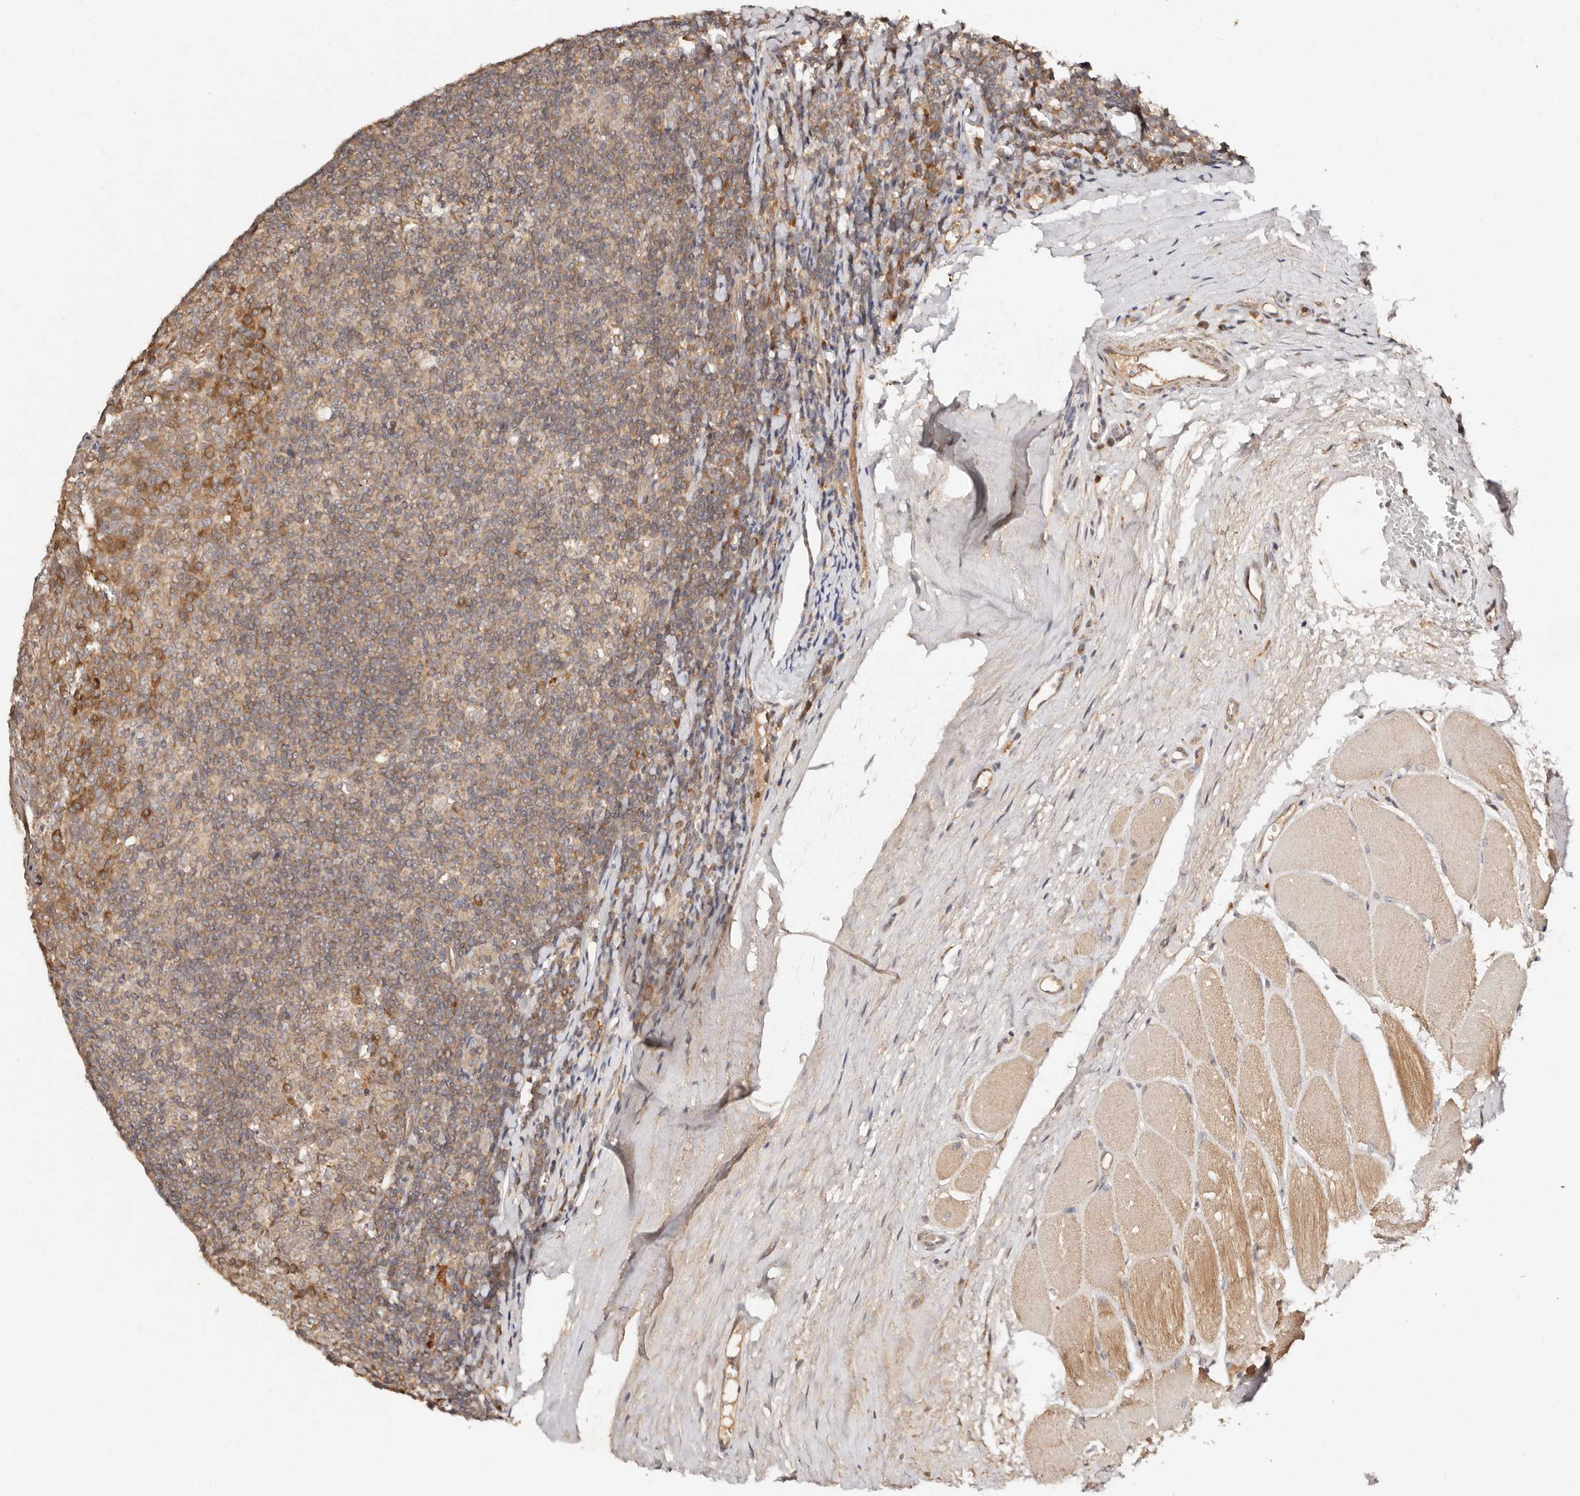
{"staining": {"intensity": "weak", "quantity": ">75%", "location": "cytoplasmic/membranous"}, "tissue": "tonsil", "cell_type": "Germinal center cells", "image_type": "normal", "snomed": [{"axis": "morphology", "description": "Normal tissue, NOS"}, {"axis": "topography", "description": "Tonsil"}], "caption": "Immunohistochemistry (IHC) (DAB) staining of benign tonsil demonstrates weak cytoplasmic/membranous protein staining in about >75% of germinal center cells.", "gene": "DENND11", "patient": {"sex": "male", "age": 27}}